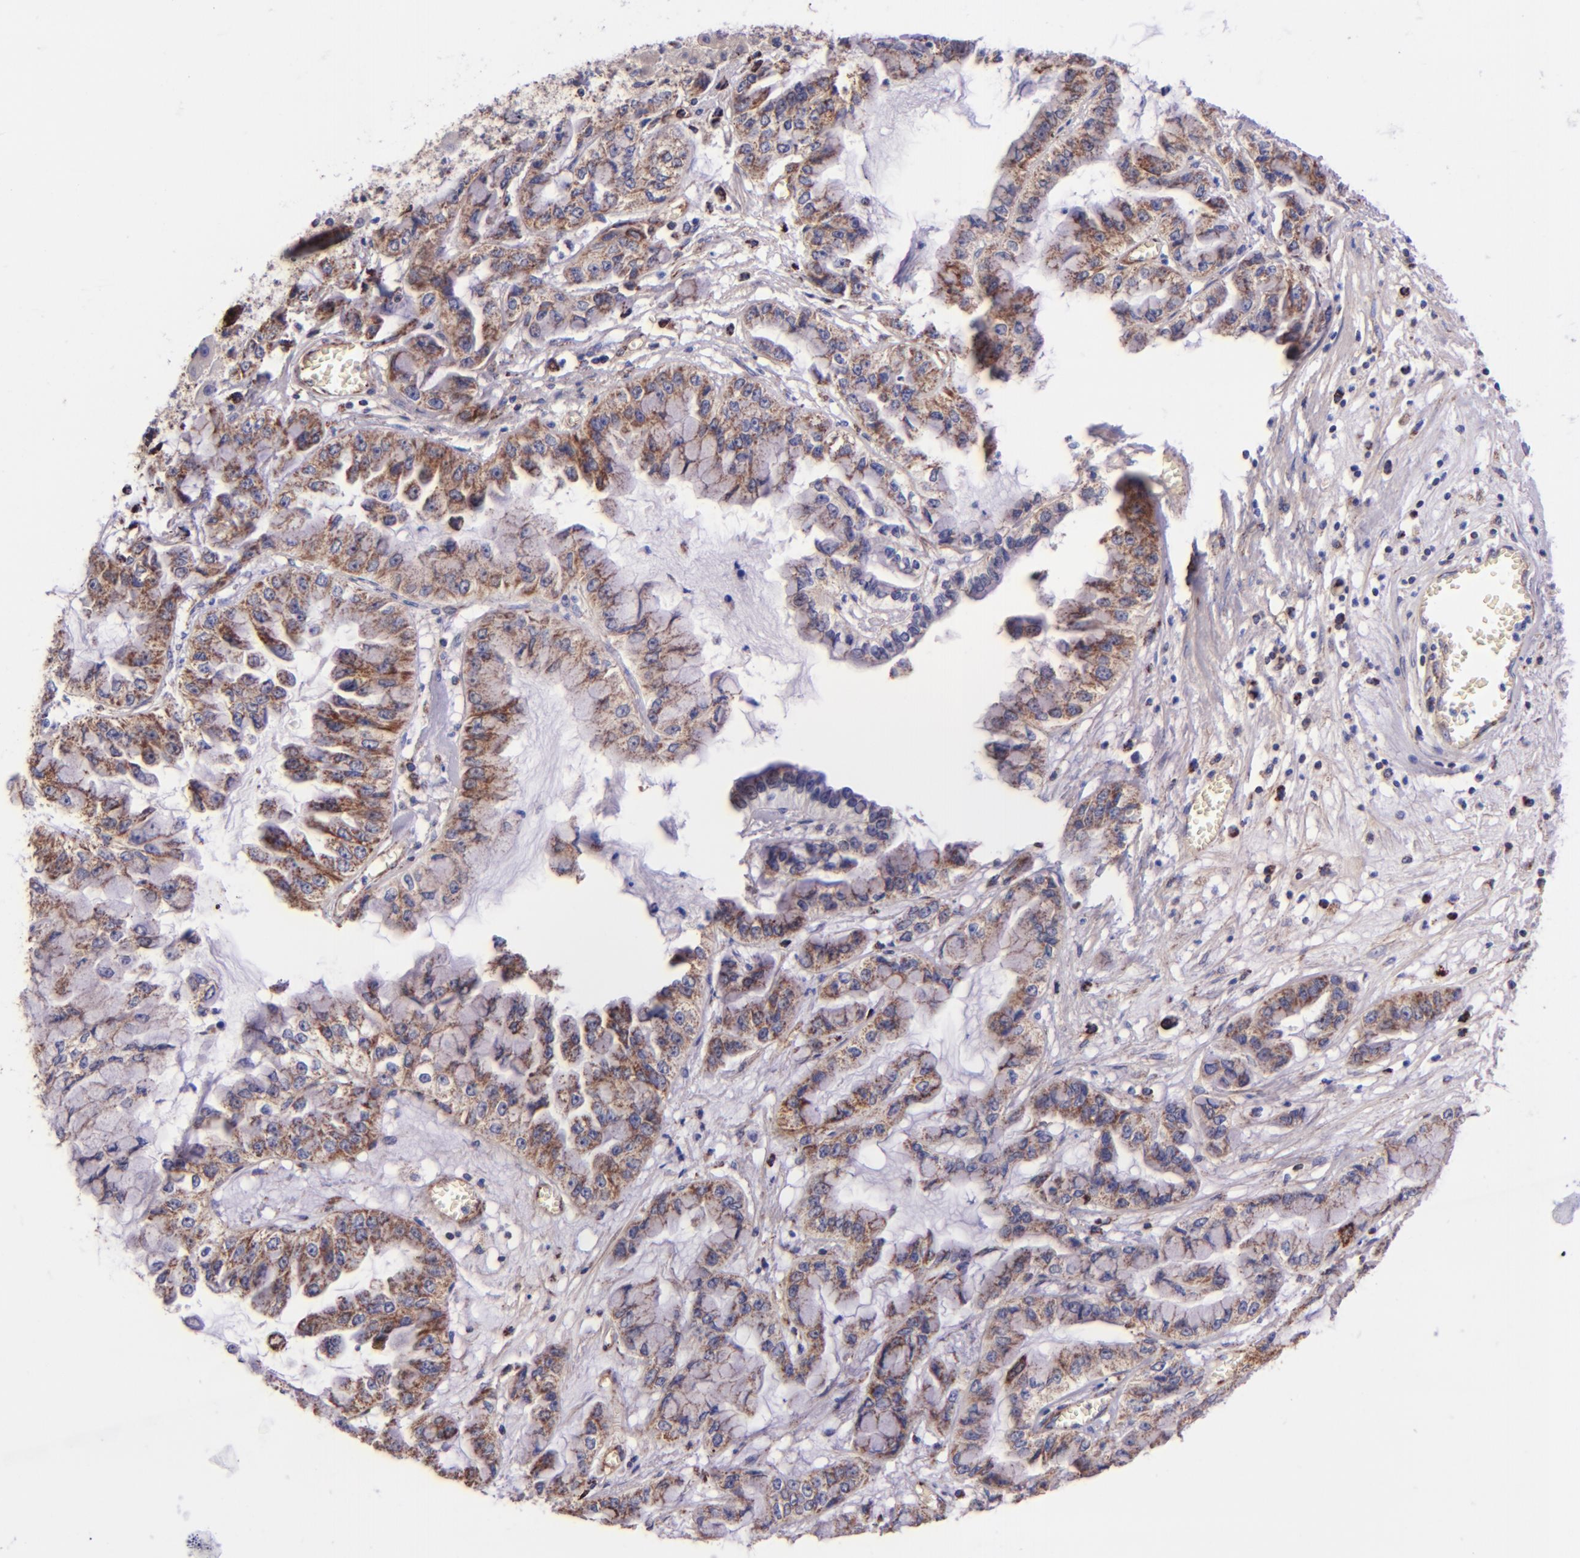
{"staining": {"intensity": "moderate", "quantity": "25%-75%", "location": "cytoplasmic/membranous"}, "tissue": "liver cancer", "cell_type": "Tumor cells", "image_type": "cancer", "snomed": [{"axis": "morphology", "description": "Cholangiocarcinoma"}, {"axis": "topography", "description": "Liver"}], "caption": "Liver cancer (cholangiocarcinoma) was stained to show a protein in brown. There is medium levels of moderate cytoplasmic/membranous expression in approximately 25%-75% of tumor cells. (IHC, brightfield microscopy, high magnification).", "gene": "IDH3G", "patient": {"sex": "female", "age": 79}}